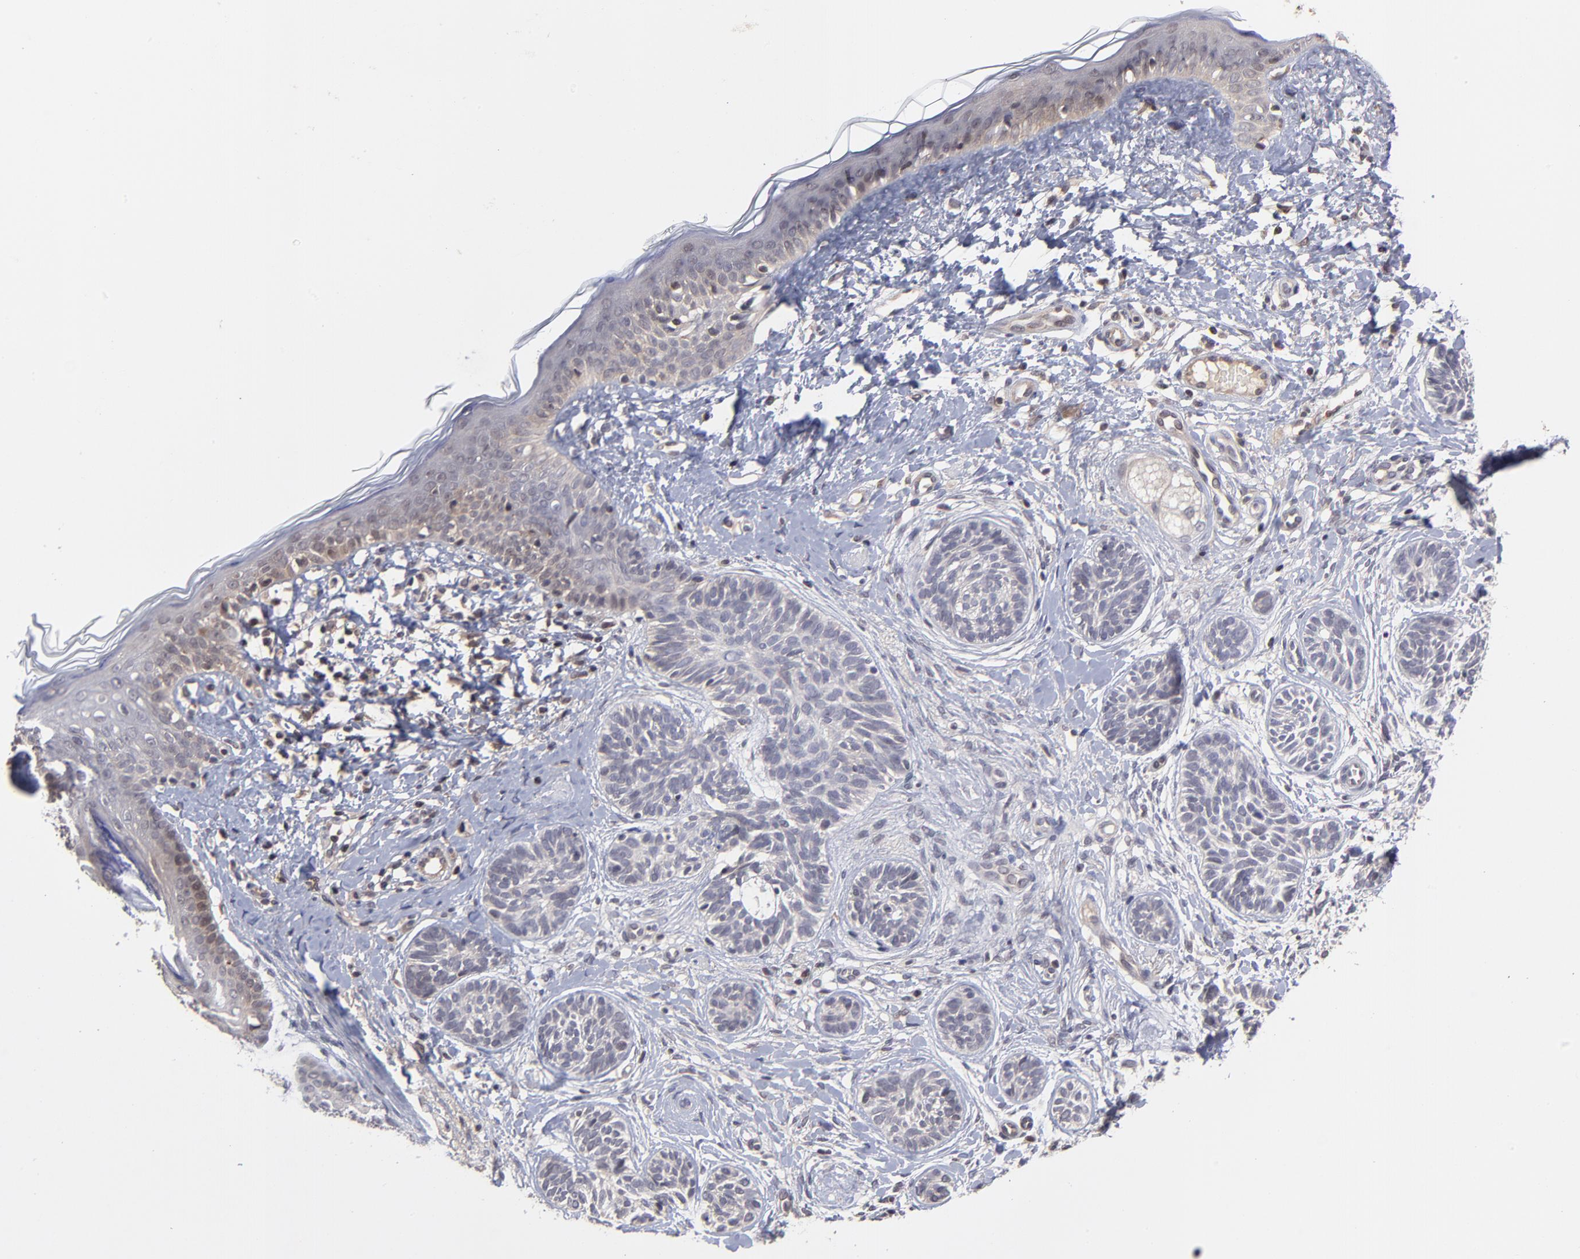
{"staining": {"intensity": "weak", "quantity": "<25%", "location": "cytoplasmic/membranous"}, "tissue": "skin cancer", "cell_type": "Tumor cells", "image_type": "cancer", "snomed": [{"axis": "morphology", "description": "Normal tissue, NOS"}, {"axis": "morphology", "description": "Basal cell carcinoma"}, {"axis": "topography", "description": "Skin"}], "caption": "Immunohistochemistry micrograph of human skin basal cell carcinoma stained for a protein (brown), which displays no expression in tumor cells.", "gene": "UBE2L6", "patient": {"sex": "male", "age": 63}}